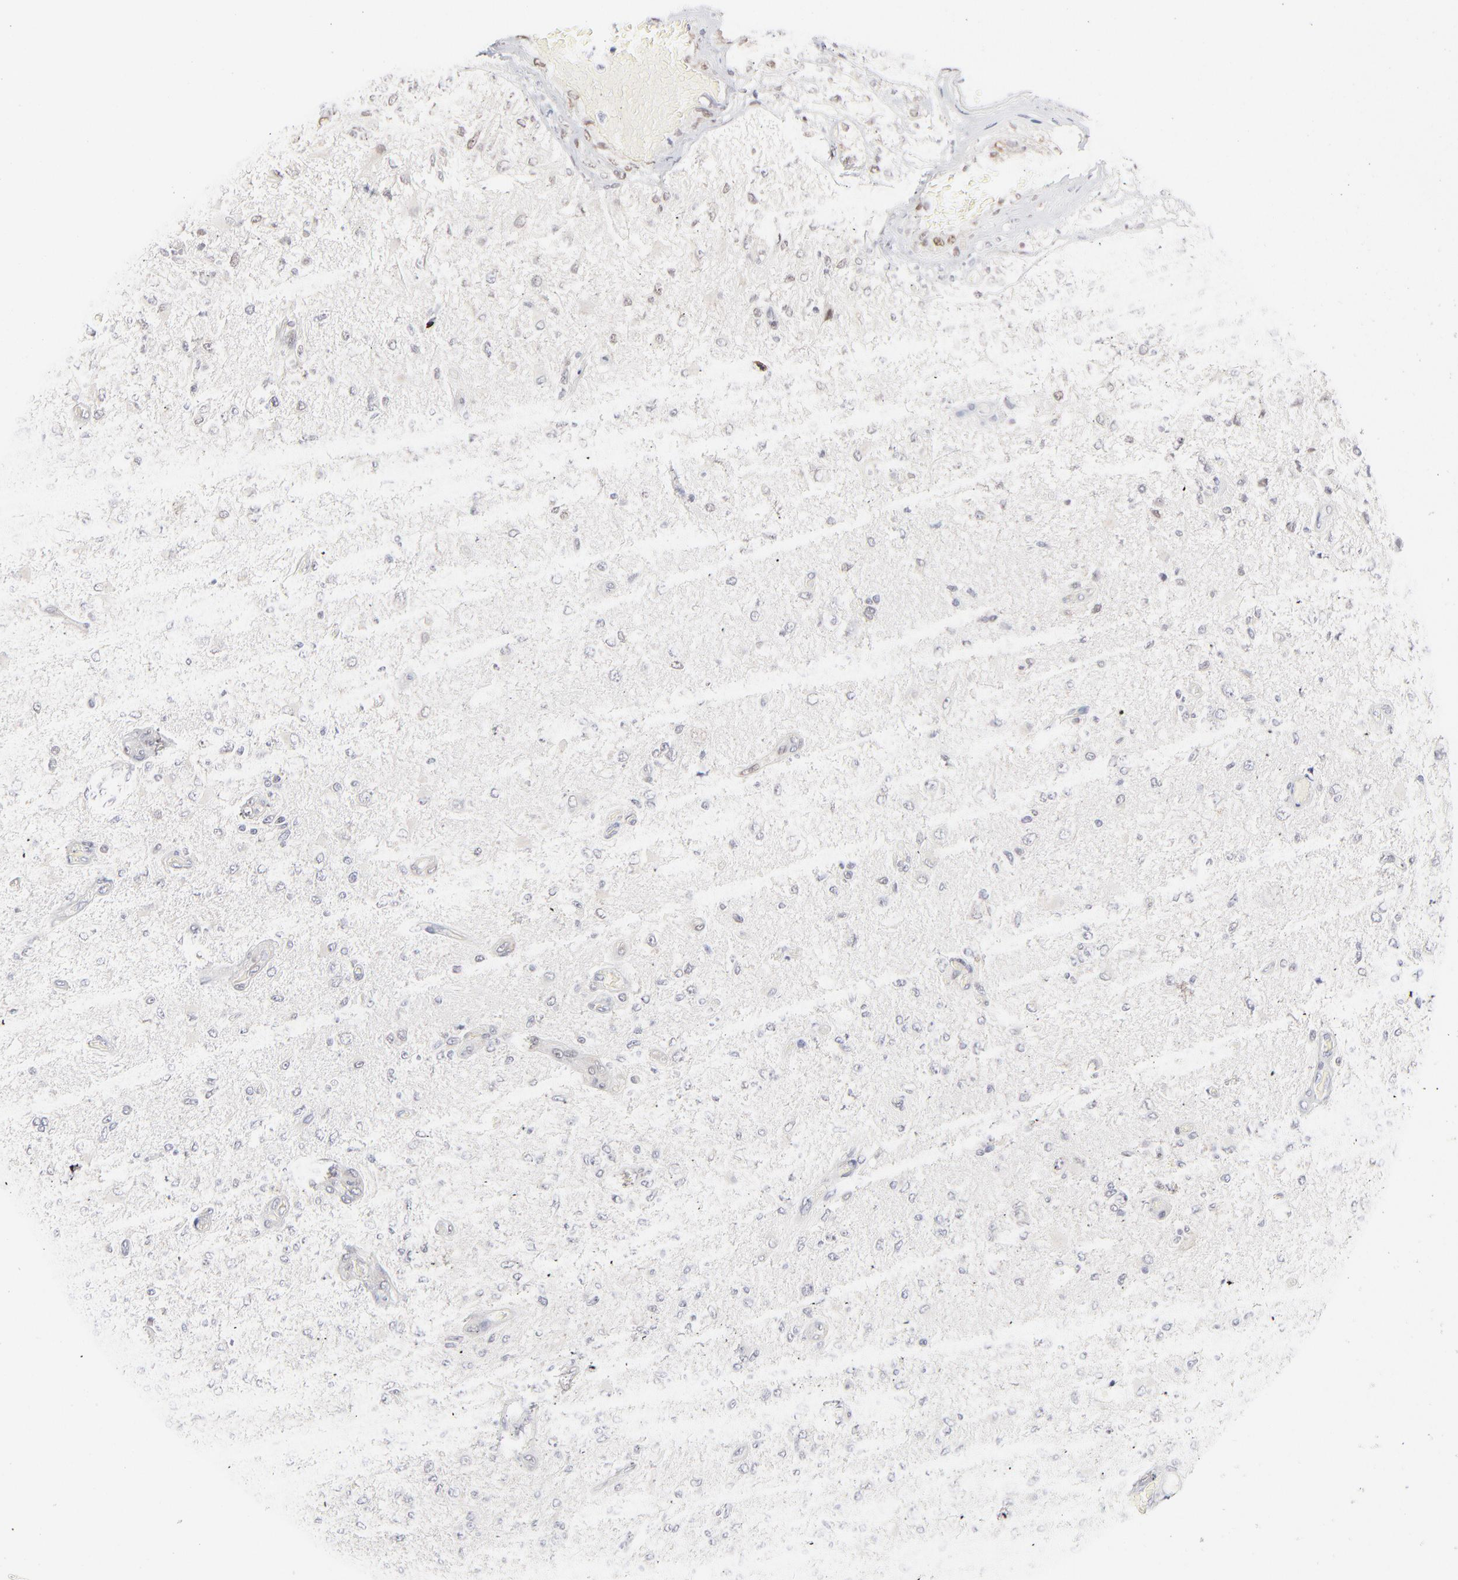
{"staining": {"intensity": "weak", "quantity": "<25%", "location": "nuclear"}, "tissue": "glioma", "cell_type": "Tumor cells", "image_type": "cancer", "snomed": [{"axis": "morphology", "description": "Normal tissue, NOS"}, {"axis": "morphology", "description": "Glioma, malignant, High grade"}, {"axis": "topography", "description": "Cerebral cortex"}], "caption": "Protein analysis of glioma exhibits no significant staining in tumor cells.", "gene": "RBM3", "patient": {"sex": "male", "age": 77}}